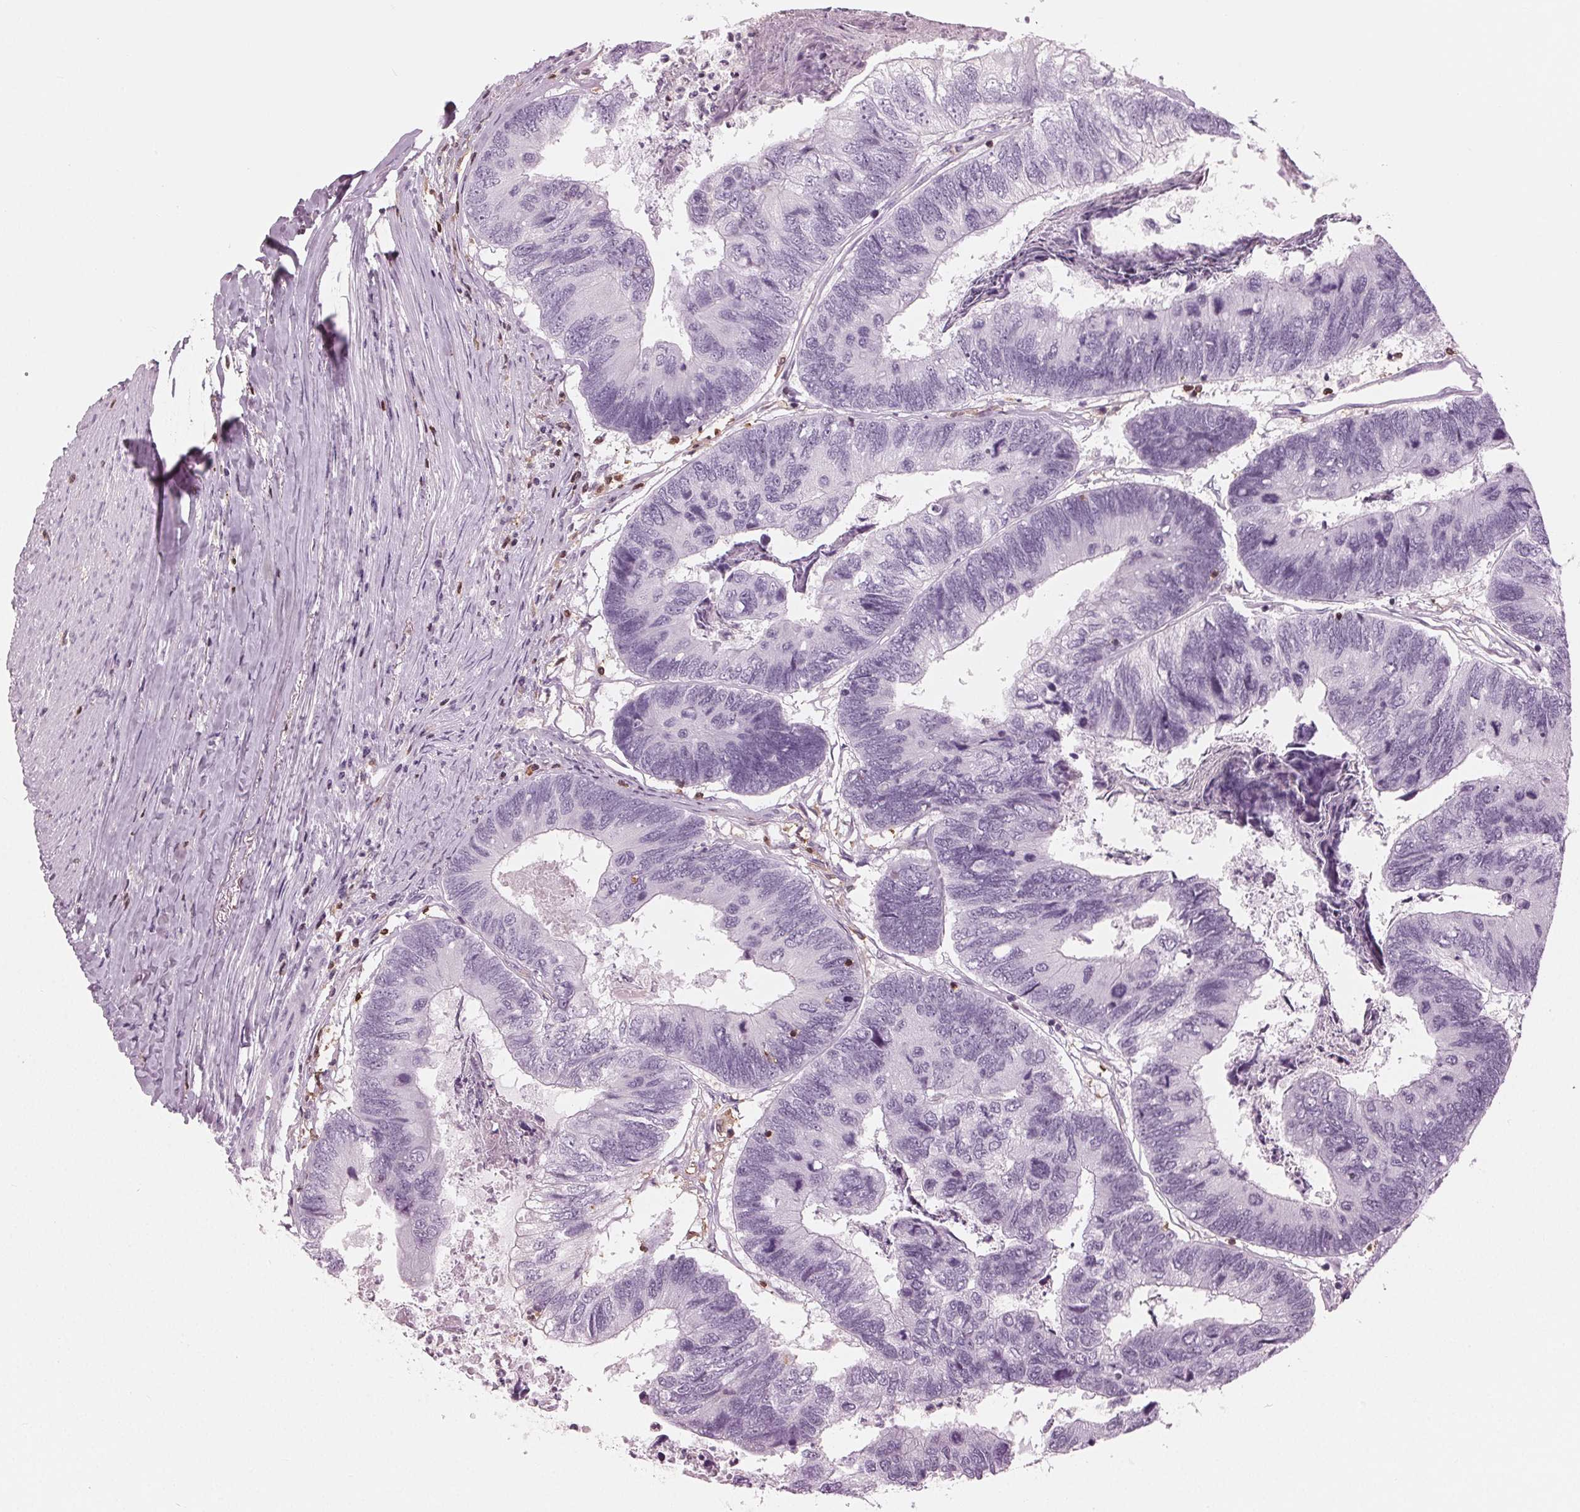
{"staining": {"intensity": "negative", "quantity": "none", "location": "none"}, "tissue": "colorectal cancer", "cell_type": "Tumor cells", "image_type": "cancer", "snomed": [{"axis": "morphology", "description": "Adenocarcinoma, NOS"}, {"axis": "topography", "description": "Colon"}], "caption": "Tumor cells are negative for brown protein staining in adenocarcinoma (colorectal). The staining is performed using DAB (3,3'-diaminobenzidine) brown chromogen with nuclei counter-stained in using hematoxylin.", "gene": "BTLA", "patient": {"sex": "female", "age": 67}}